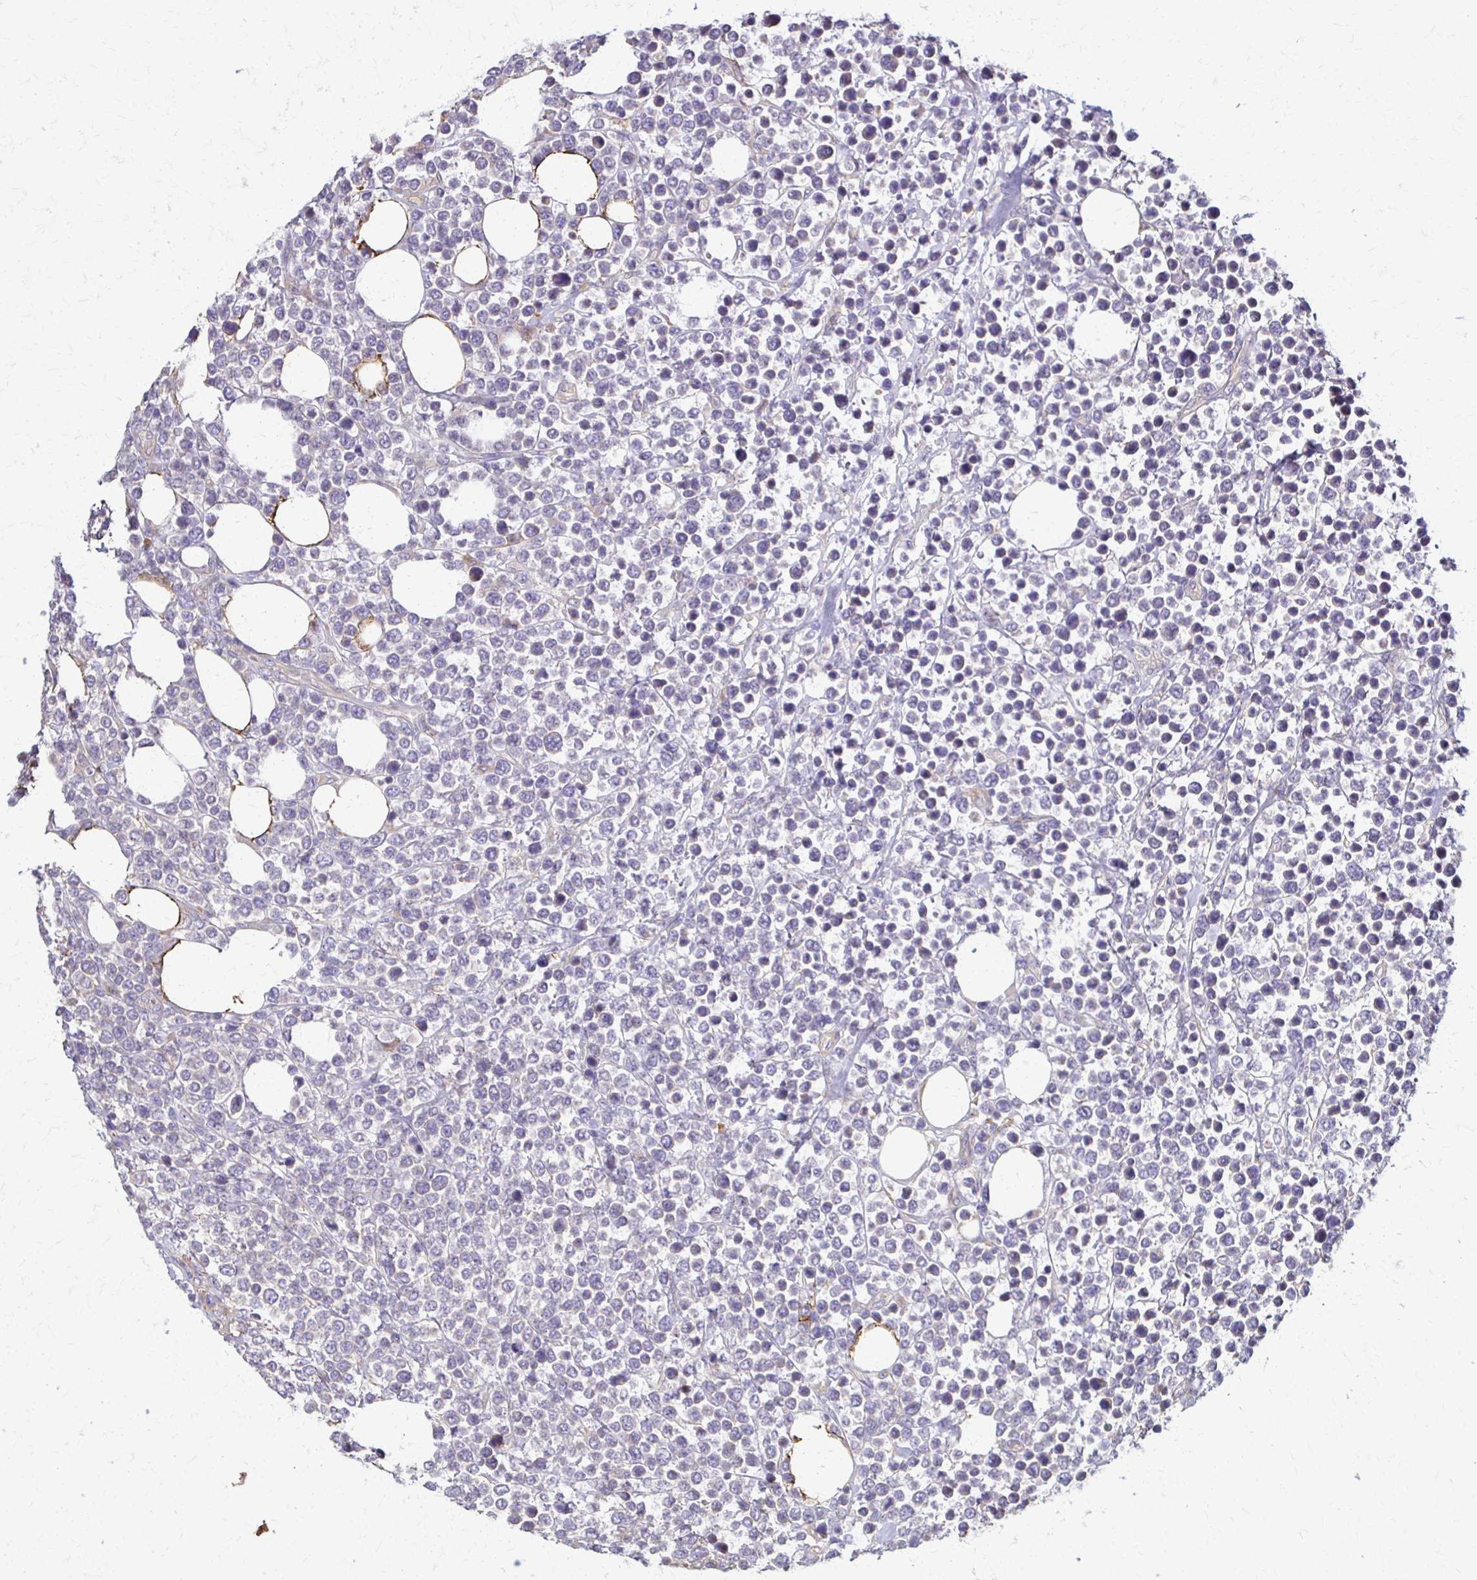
{"staining": {"intensity": "negative", "quantity": "none", "location": "none"}, "tissue": "lymphoma", "cell_type": "Tumor cells", "image_type": "cancer", "snomed": [{"axis": "morphology", "description": "Malignant lymphoma, non-Hodgkin's type, High grade"}, {"axis": "topography", "description": "Soft tissue"}], "caption": "This is an IHC image of human lymphoma. There is no staining in tumor cells.", "gene": "DSP", "patient": {"sex": "female", "age": 56}}